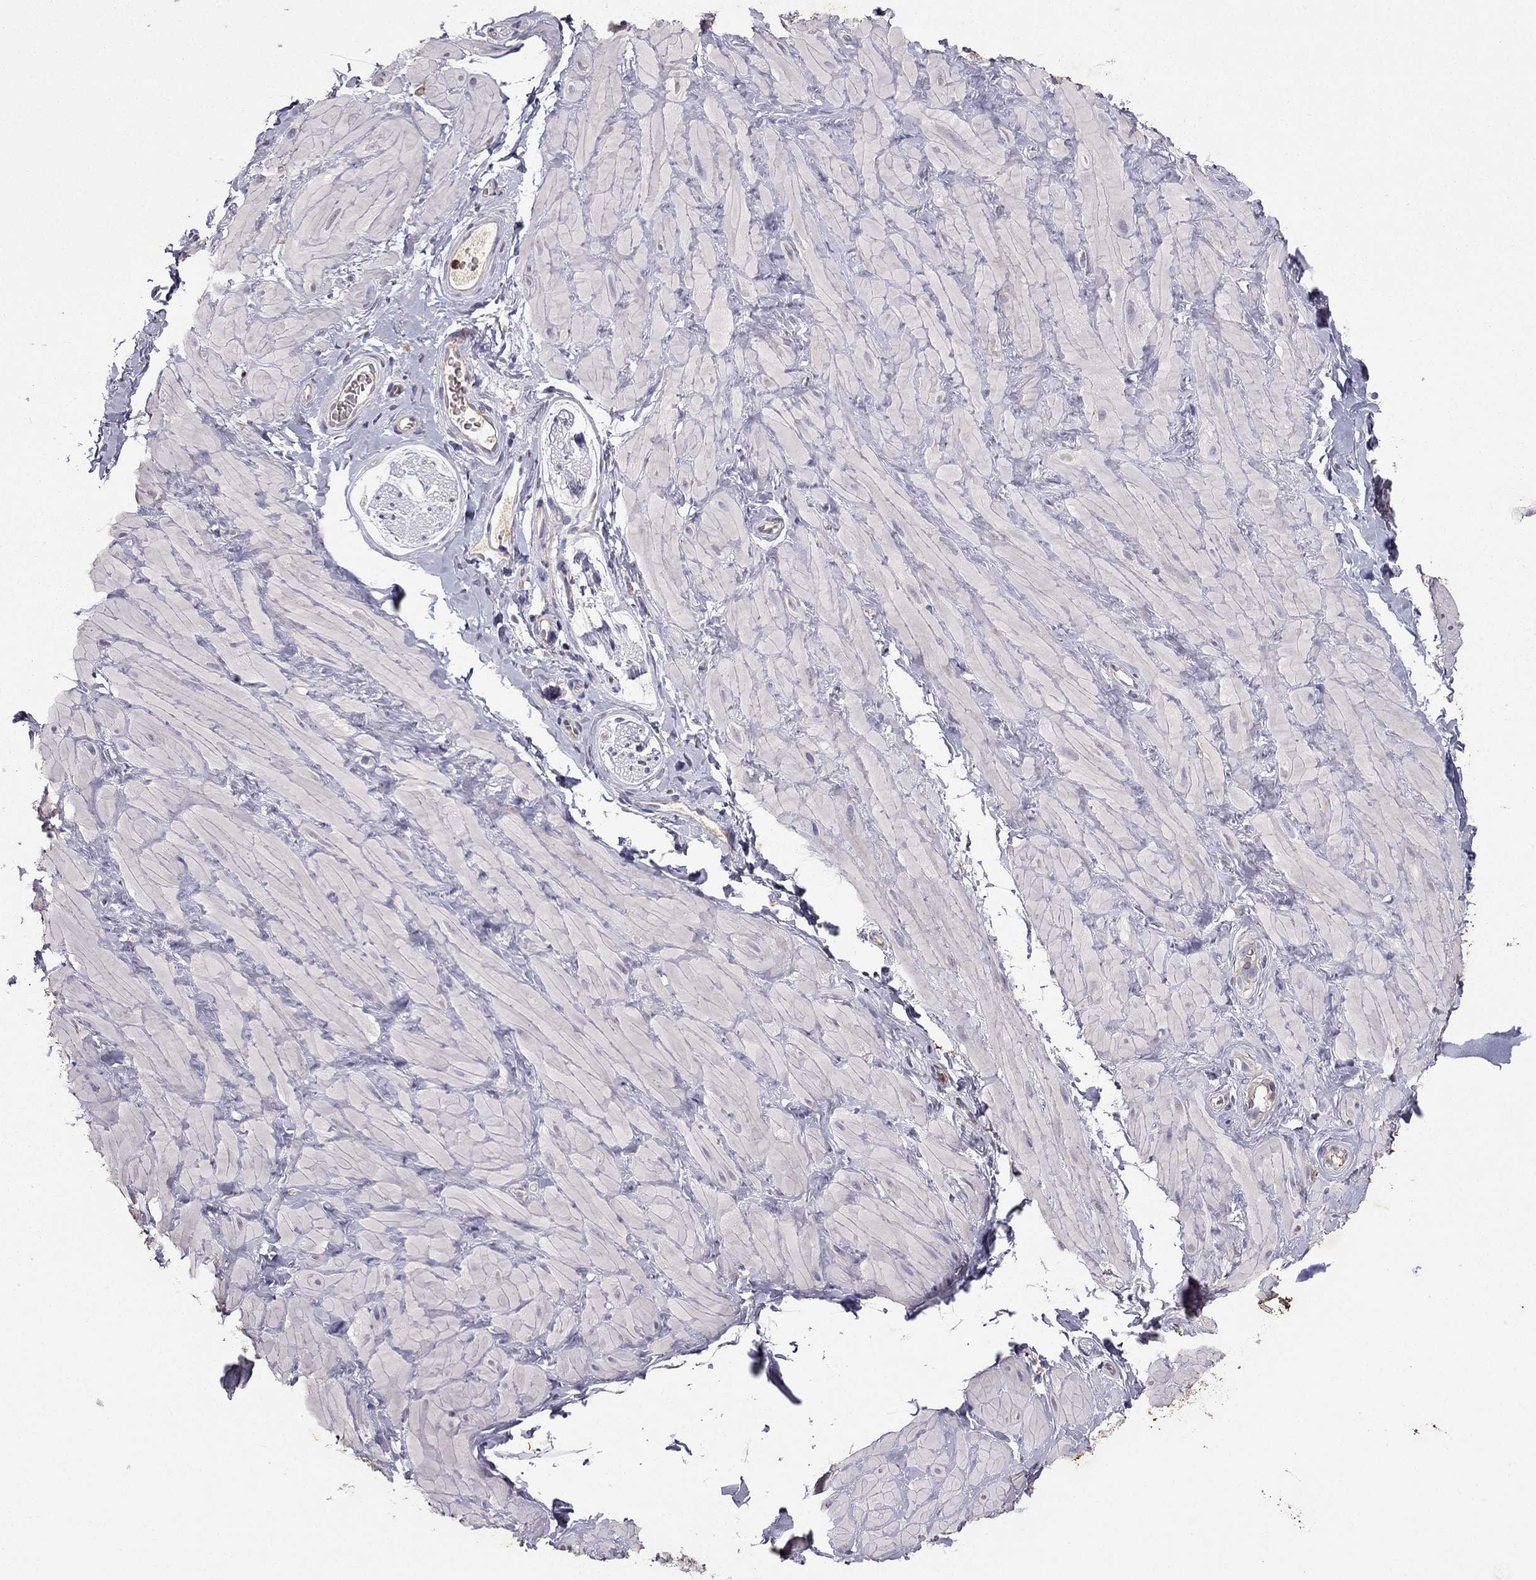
{"staining": {"intensity": "negative", "quantity": "none", "location": "none"}, "tissue": "soft tissue", "cell_type": "Fibroblasts", "image_type": "normal", "snomed": [{"axis": "morphology", "description": "Normal tissue, NOS"}, {"axis": "topography", "description": "Smooth muscle"}, {"axis": "topography", "description": "Peripheral nerve tissue"}], "caption": "There is no significant staining in fibroblasts of soft tissue. (DAB (3,3'-diaminobenzidine) IHC visualized using brightfield microscopy, high magnification).", "gene": "RFLNB", "patient": {"sex": "male", "age": 22}}